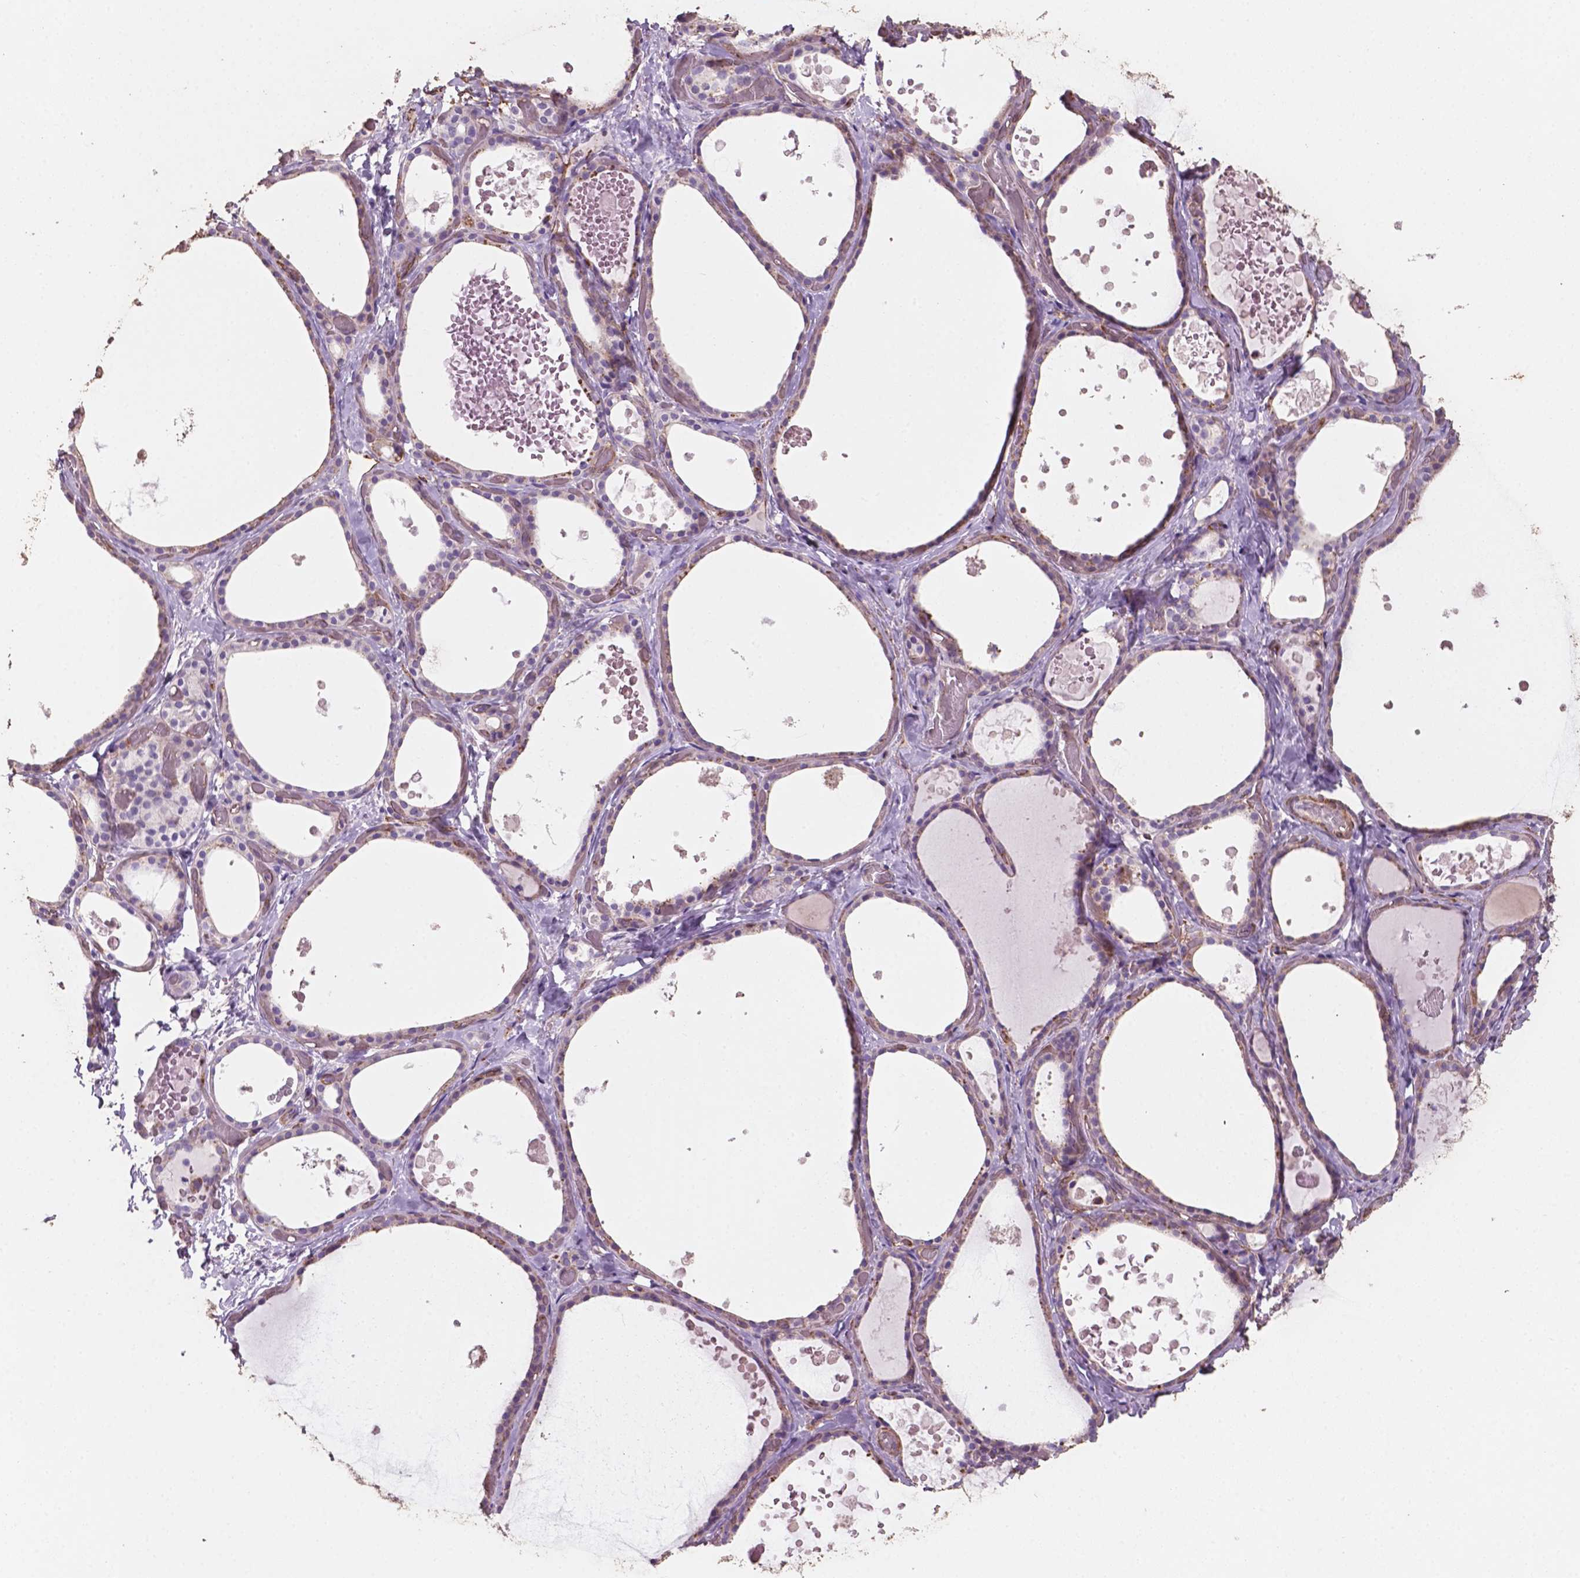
{"staining": {"intensity": "weak", "quantity": "25%-75%", "location": "cytoplasmic/membranous"}, "tissue": "thyroid gland", "cell_type": "Glandular cells", "image_type": "normal", "snomed": [{"axis": "morphology", "description": "Normal tissue, NOS"}, {"axis": "topography", "description": "Thyroid gland"}], "caption": "Benign thyroid gland exhibits weak cytoplasmic/membranous positivity in approximately 25%-75% of glandular cells, visualized by immunohistochemistry. The staining is performed using DAB (3,3'-diaminobenzidine) brown chromogen to label protein expression. The nuclei are counter-stained blue using hematoxylin.", "gene": "COMMD4", "patient": {"sex": "female", "age": 56}}